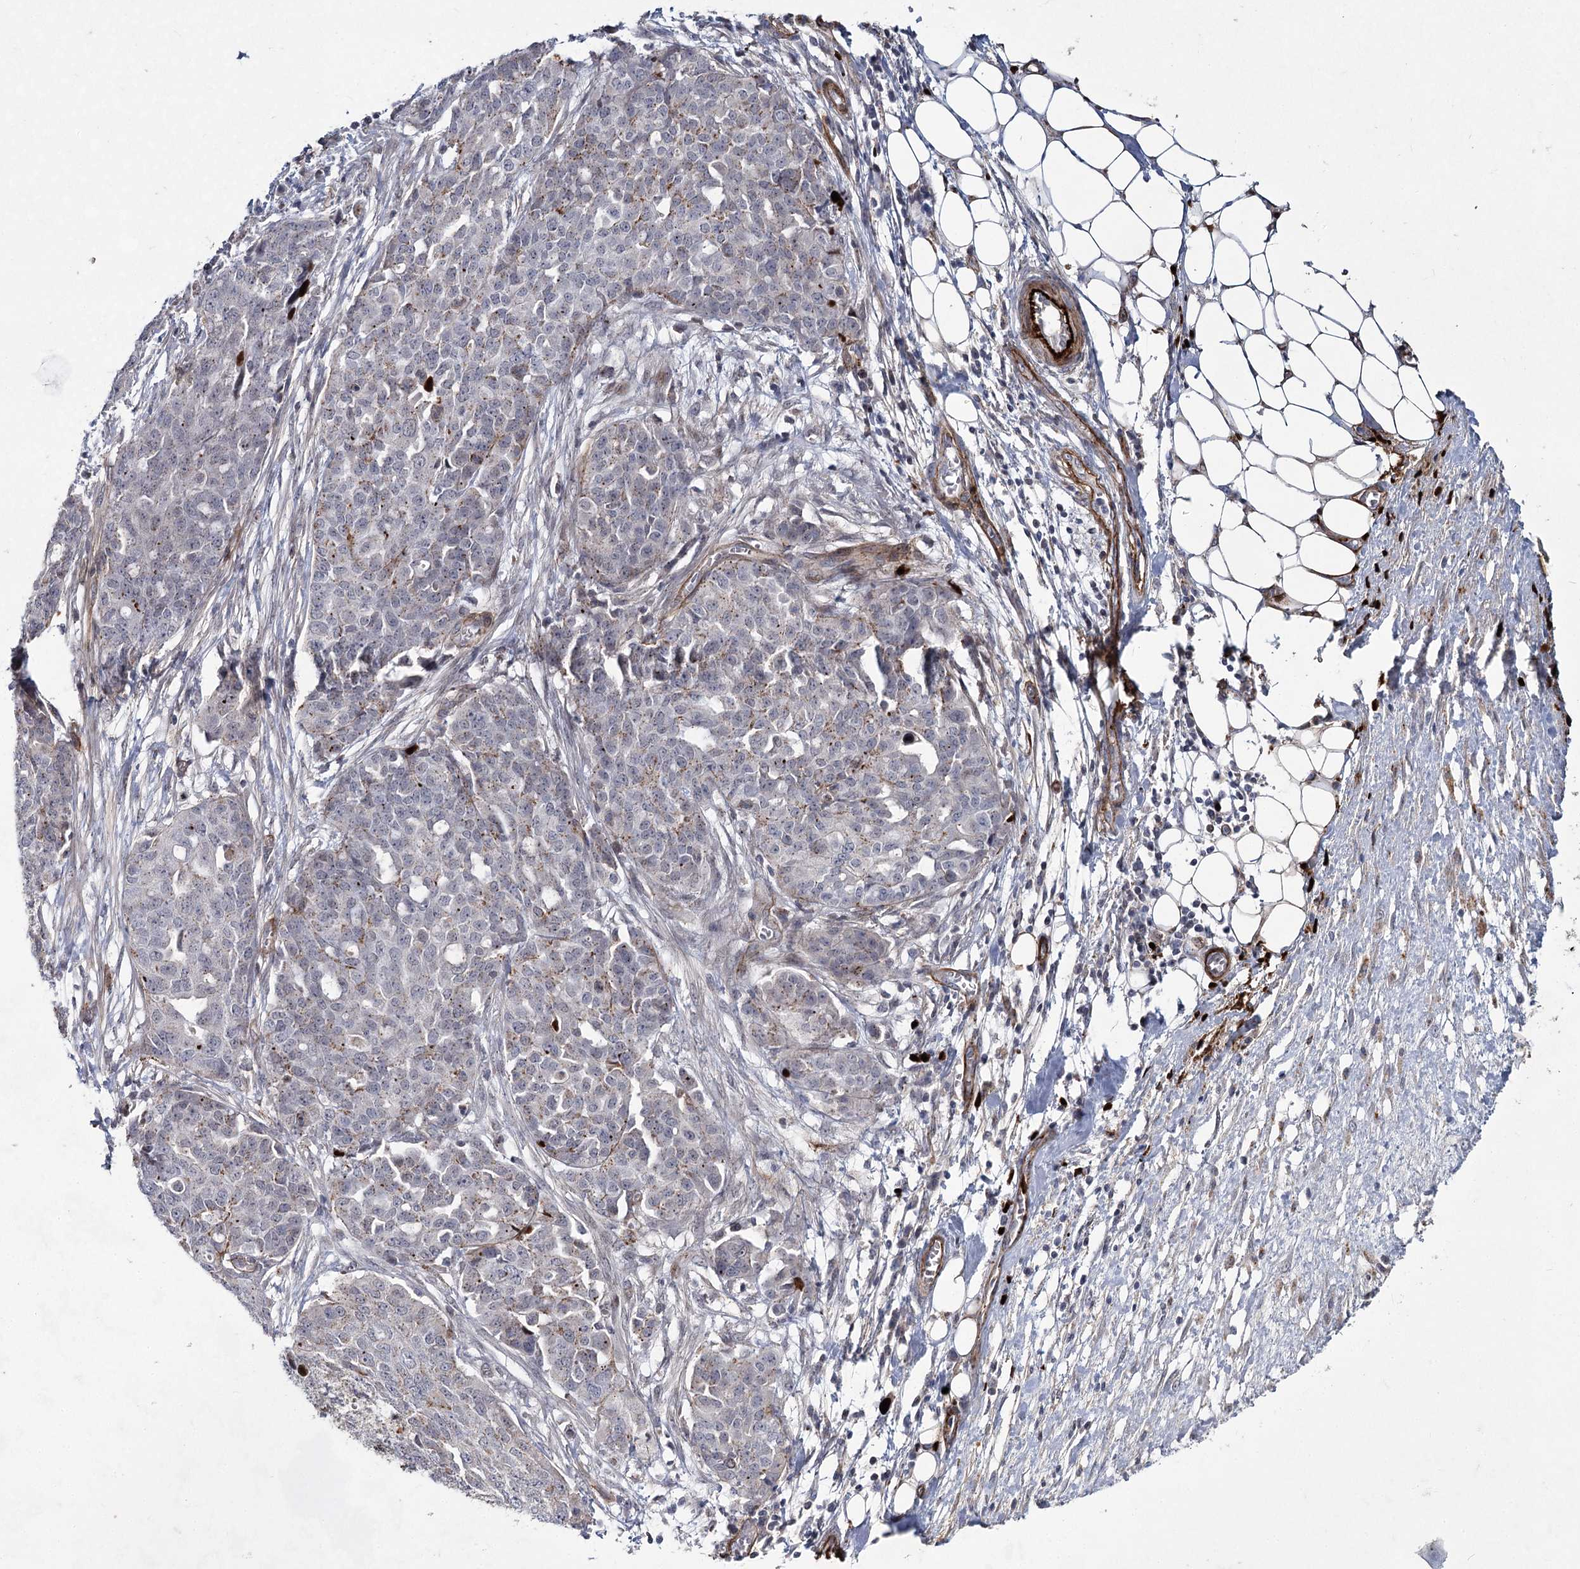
{"staining": {"intensity": "moderate", "quantity": "<25%", "location": "cytoplasmic/membranous"}, "tissue": "ovarian cancer", "cell_type": "Tumor cells", "image_type": "cancer", "snomed": [{"axis": "morphology", "description": "Cystadenocarcinoma, serous, NOS"}, {"axis": "topography", "description": "Soft tissue"}, {"axis": "topography", "description": "Ovary"}], "caption": "Immunohistochemical staining of ovarian cancer (serous cystadenocarcinoma) reveals low levels of moderate cytoplasmic/membranous protein staining in about <25% of tumor cells. Nuclei are stained in blue.", "gene": "ATL2", "patient": {"sex": "female", "age": 57}}